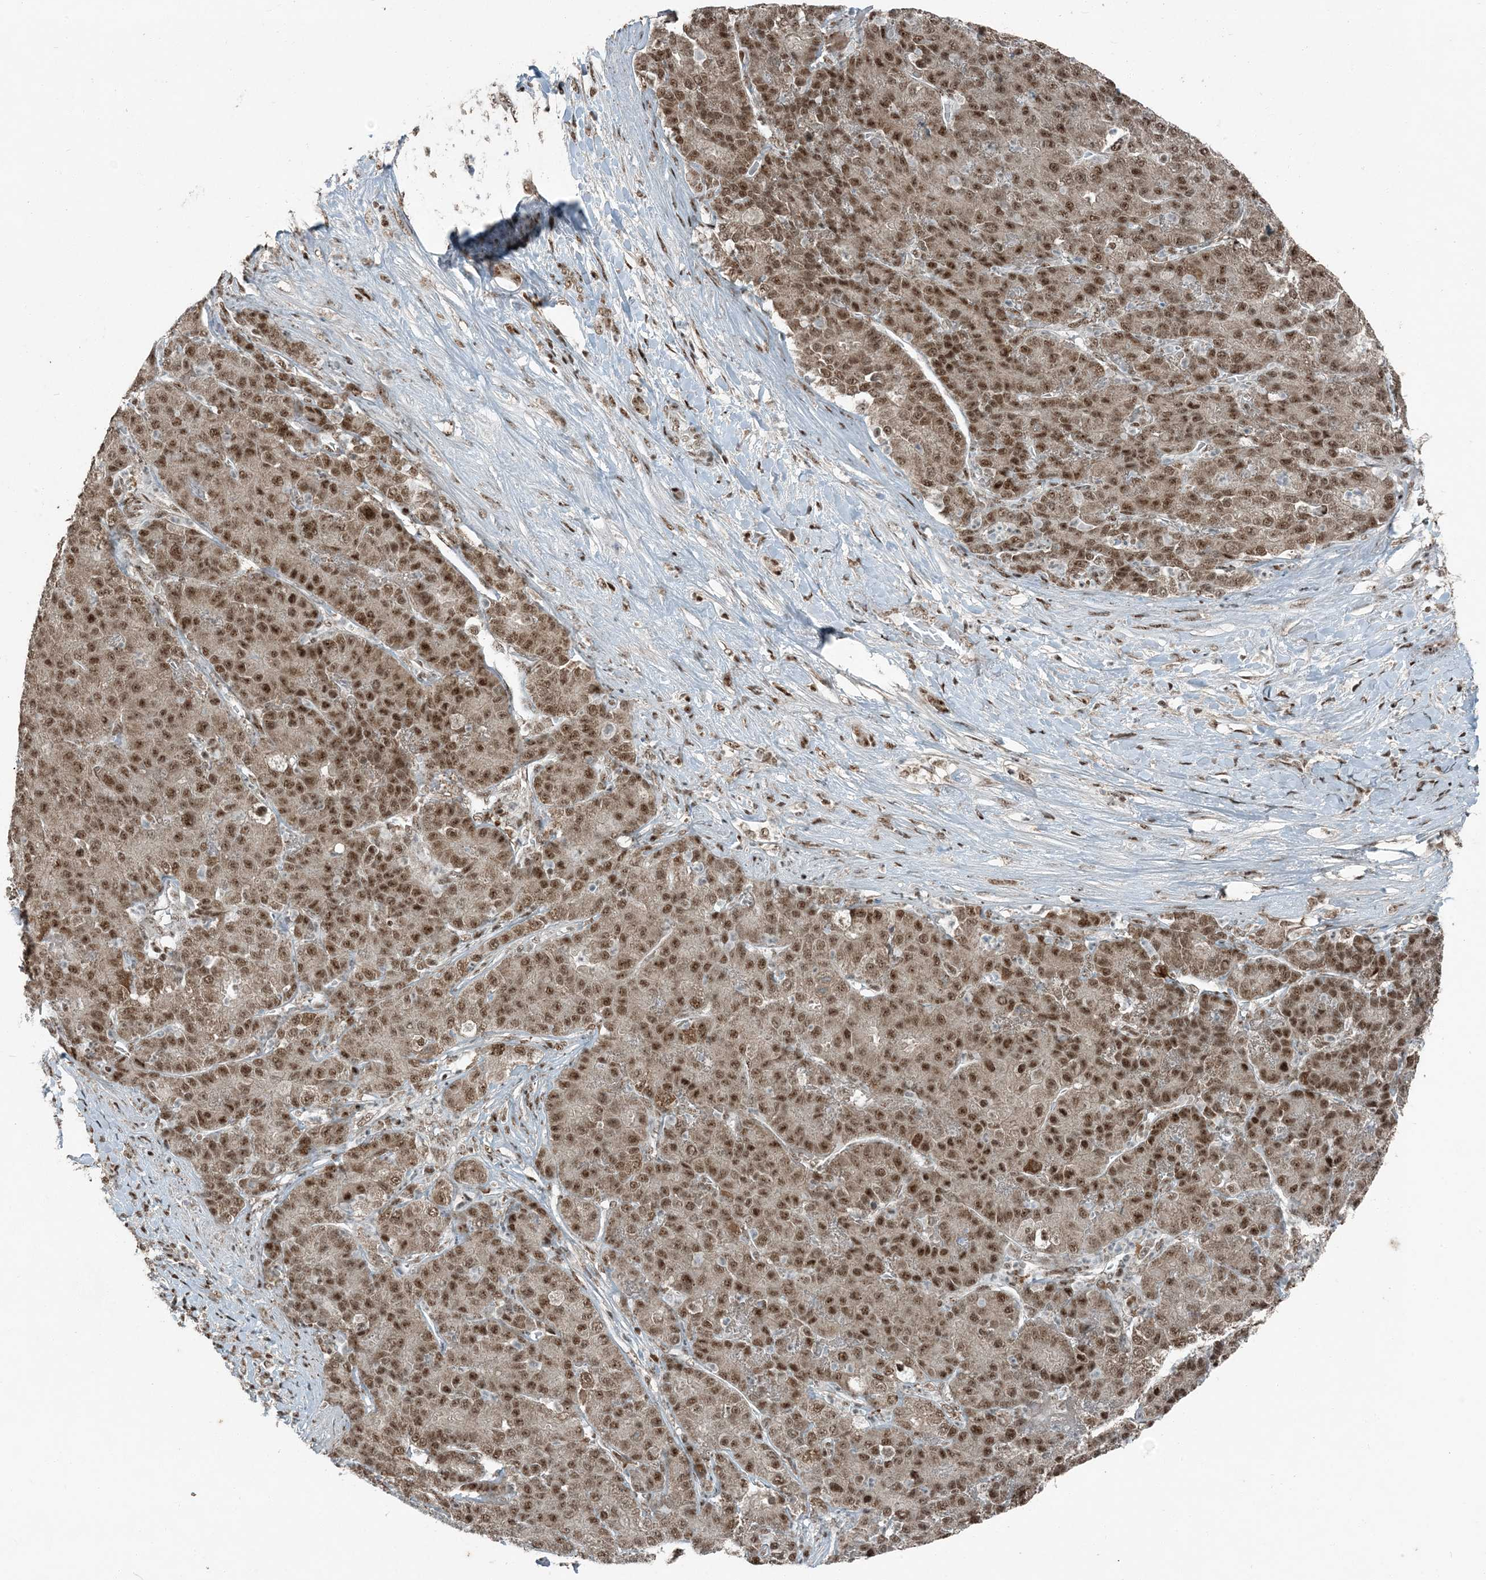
{"staining": {"intensity": "moderate", "quantity": ">75%", "location": "cytoplasmic/membranous,nuclear"}, "tissue": "liver cancer", "cell_type": "Tumor cells", "image_type": "cancer", "snomed": [{"axis": "morphology", "description": "Carcinoma, Hepatocellular, NOS"}, {"axis": "topography", "description": "Liver"}], "caption": "Brown immunohistochemical staining in human liver cancer reveals moderate cytoplasmic/membranous and nuclear expression in about >75% of tumor cells. The staining was performed using DAB (3,3'-diaminobenzidine) to visualize the protein expression in brown, while the nuclei were stained in blue with hematoxylin (Magnification: 20x).", "gene": "TADA2B", "patient": {"sex": "male", "age": 65}}